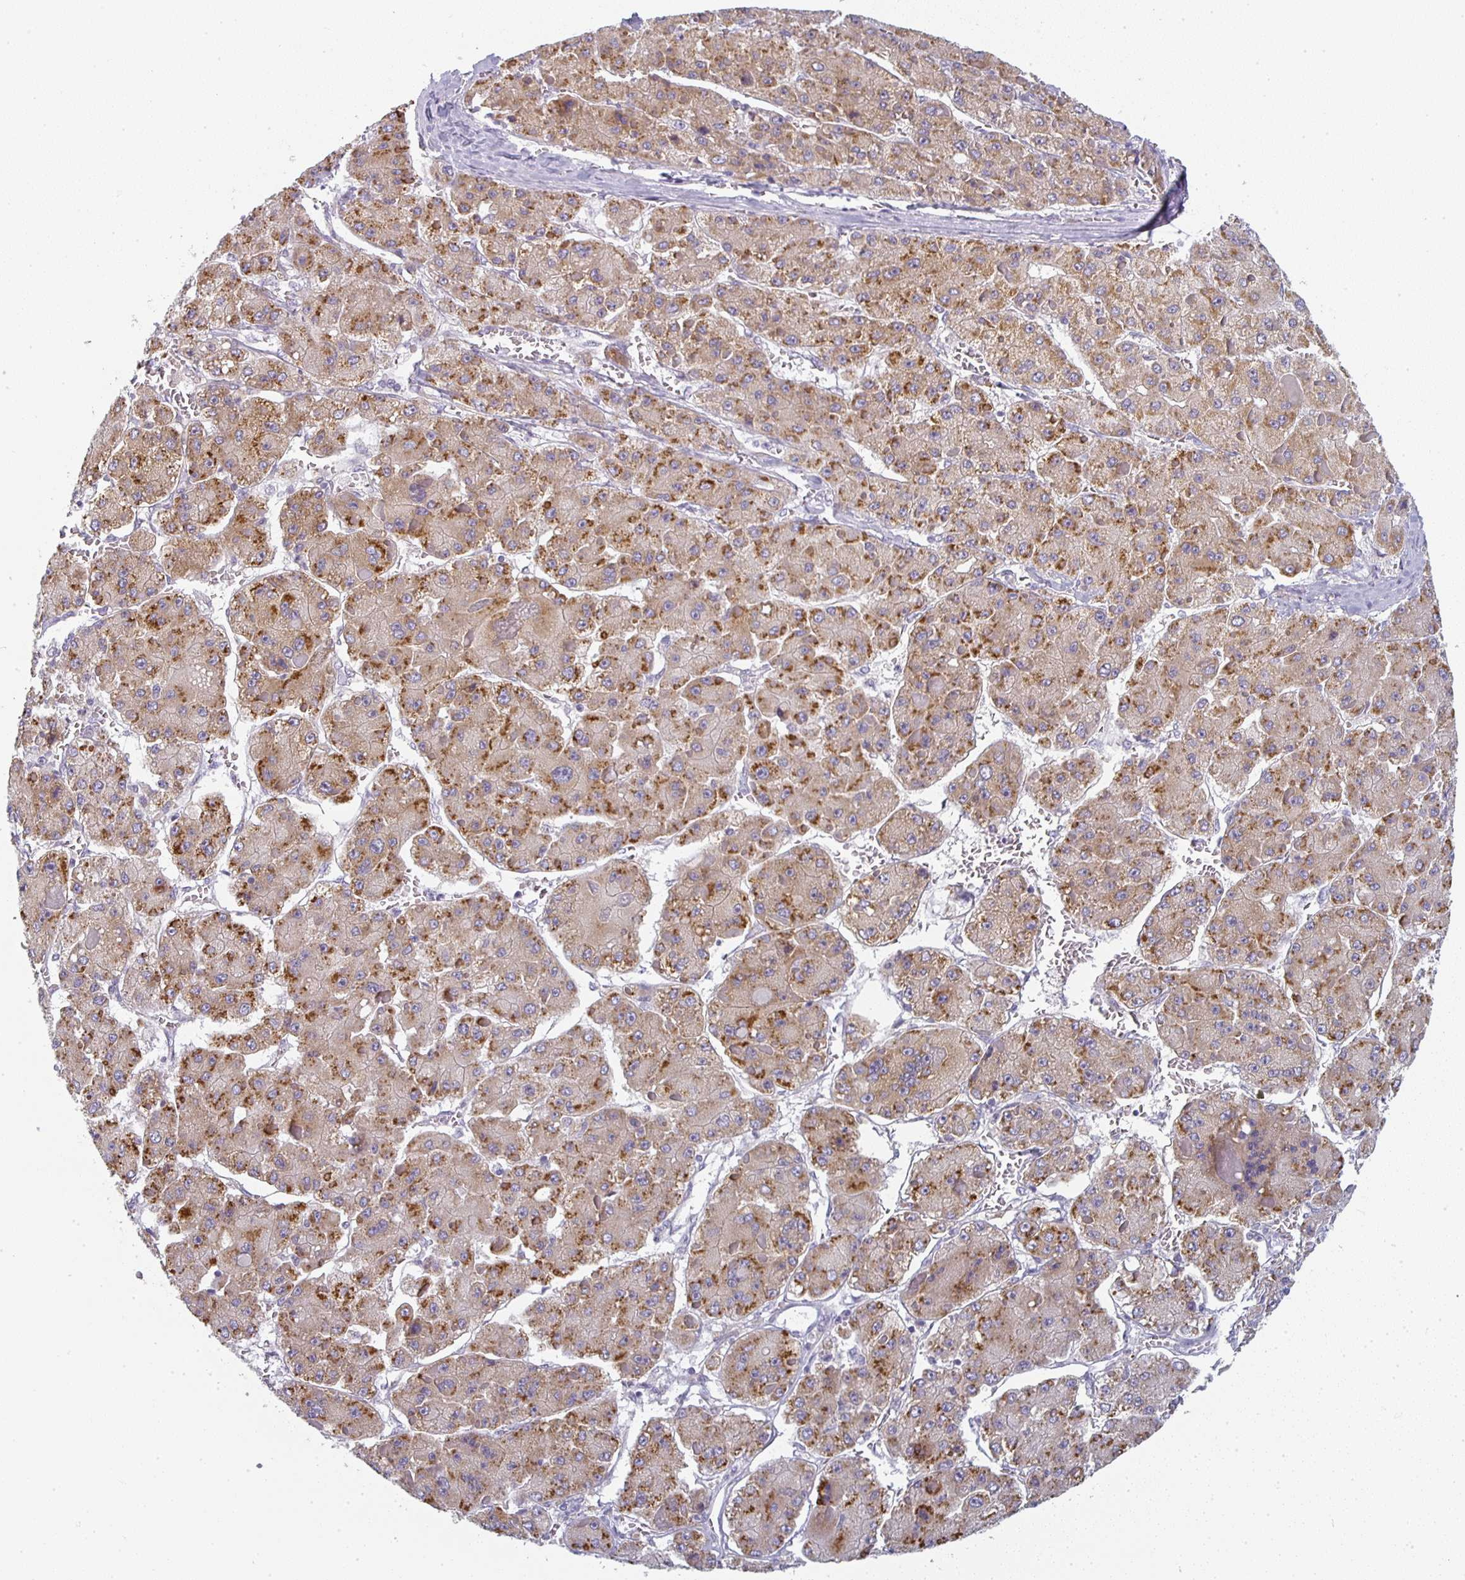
{"staining": {"intensity": "moderate", "quantity": "25%-75%", "location": "cytoplasmic/membranous"}, "tissue": "liver cancer", "cell_type": "Tumor cells", "image_type": "cancer", "snomed": [{"axis": "morphology", "description": "Carcinoma, Hepatocellular, NOS"}, {"axis": "topography", "description": "Liver"}], "caption": "Protein positivity by immunohistochemistry (IHC) reveals moderate cytoplasmic/membranous staining in about 25%-75% of tumor cells in hepatocellular carcinoma (liver).", "gene": "CTHRC1", "patient": {"sex": "female", "age": 73}}